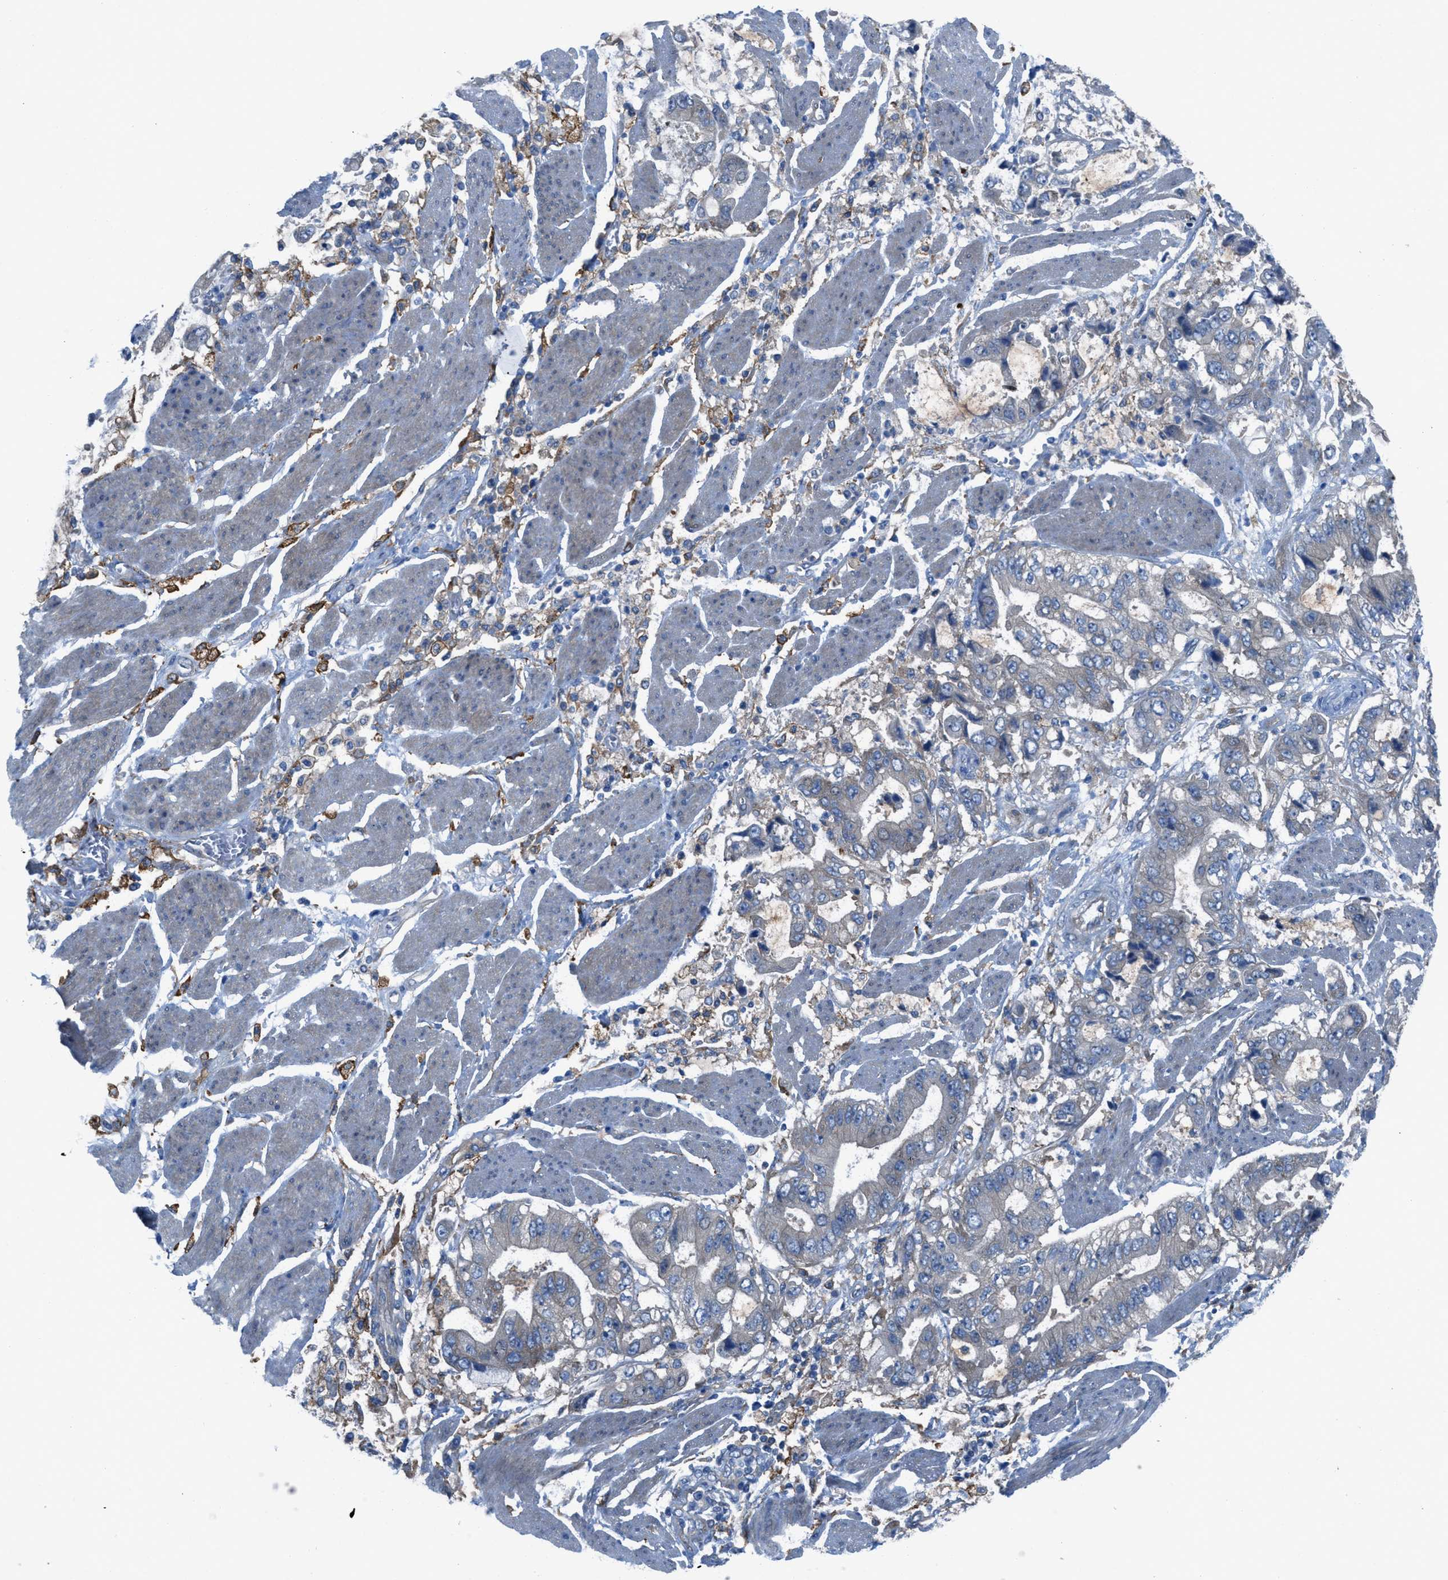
{"staining": {"intensity": "negative", "quantity": "none", "location": "none"}, "tissue": "stomach cancer", "cell_type": "Tumor cells", "image_type": "cancer", "snomed": [{"axis": "morphology", "description": "Normal tissue, NOS"}, {"axis": "morphology", "description": "Adenocarcinoma, NOS"}, {"axis": "topography", "description": "Stomach"}], "caption": "Immunohistochemistry of human stomach adenocarcinoma reveals no positivity in tumor cells.", "gene": "EGFR", "patient": {"sex": "male", "age": 62}}